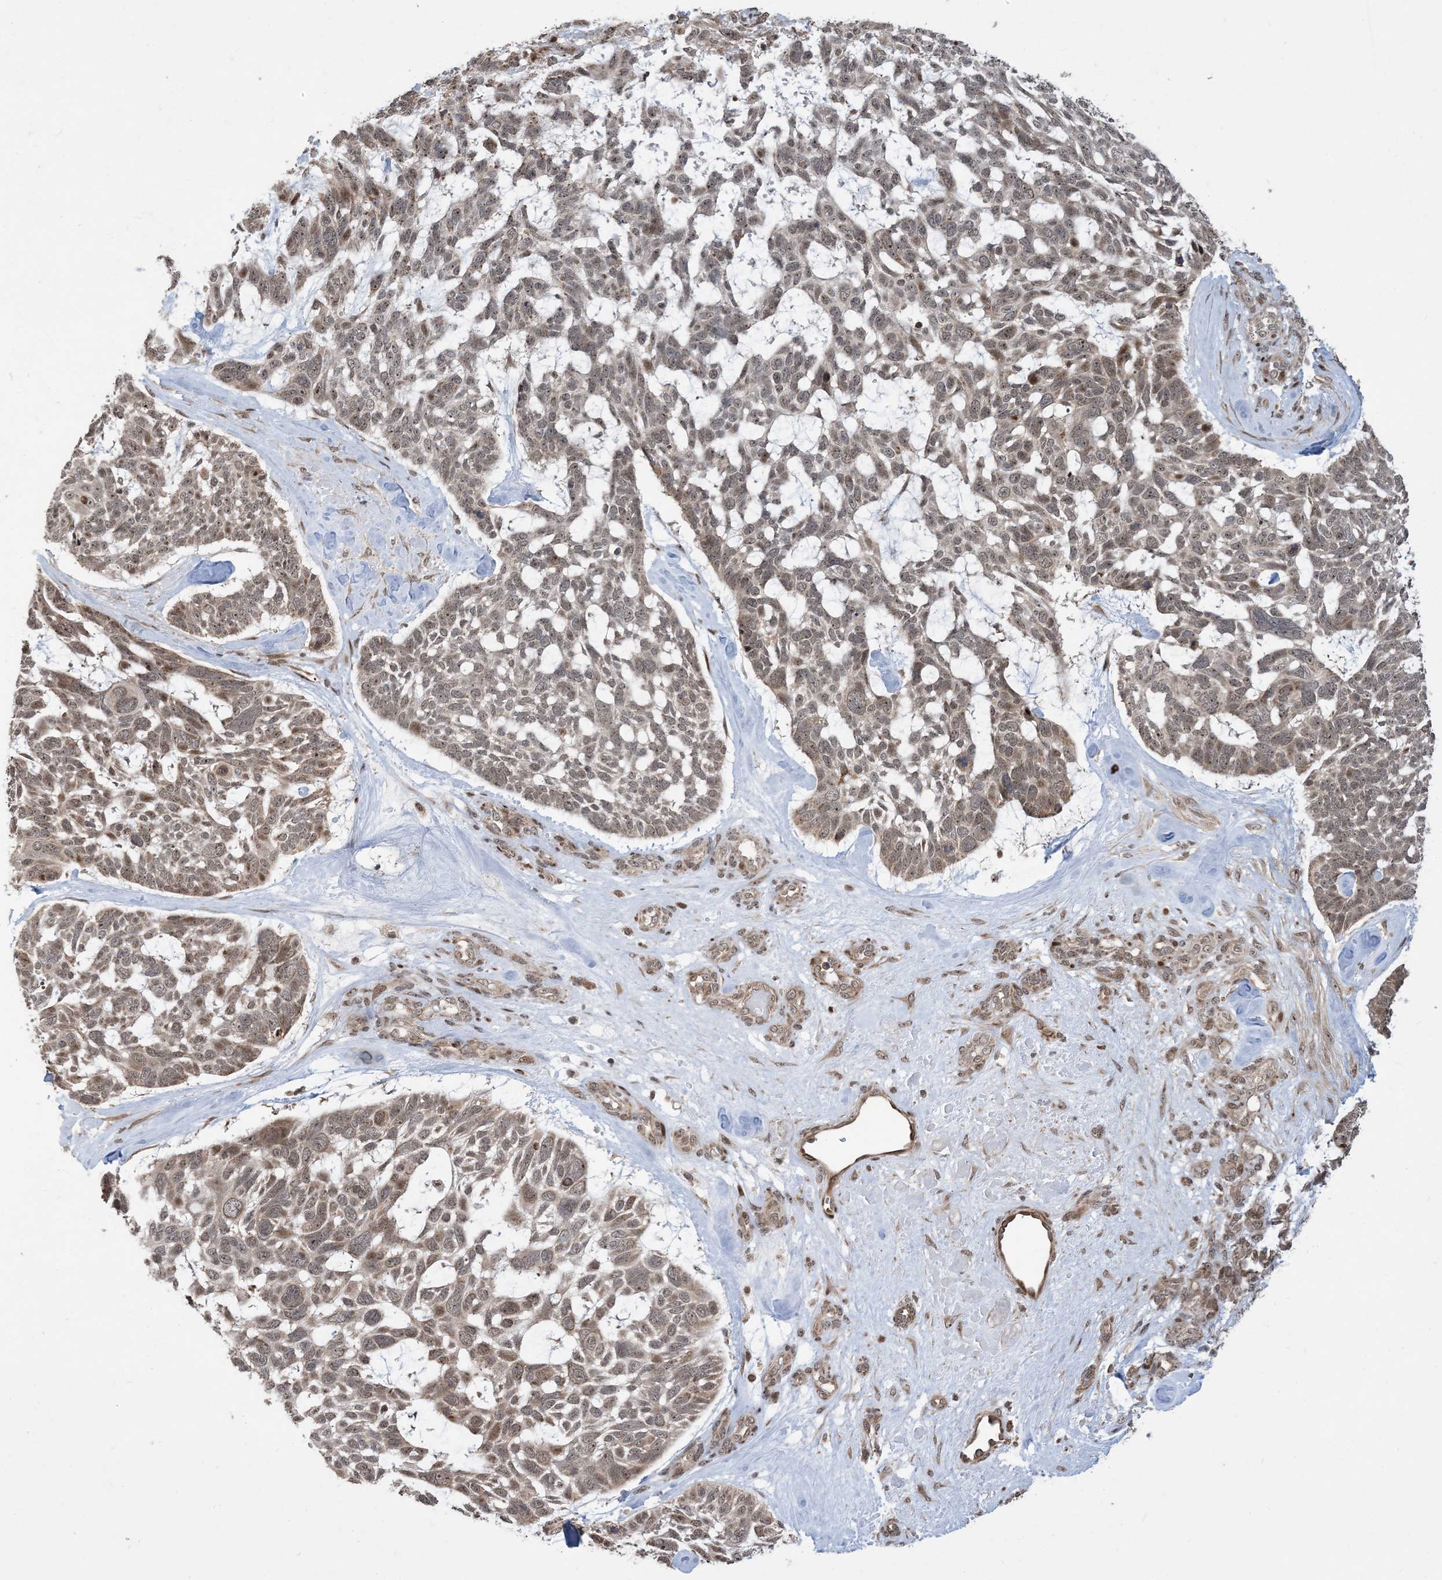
{"staining": {"intensity": "moderate", "quantity": "25%-75%", "location": "nuclear"}, "tissue": "skin cancer", "cell_type": "Tumor cells", "image_type": "cancer", "snomed": [{"axis": "morphology", "description": "Basal cell carcinoma"}, {"axis": "topography", "description": "Skin"}], "caption": "There is medium levels of moderate nuclear staining in tumor cells of skin basal cell carcinoma, as demonstrated by immunohistochemical staining (brown color).", "gene": "FAM9B", "patient": {"sex": "male", "age": 88}}